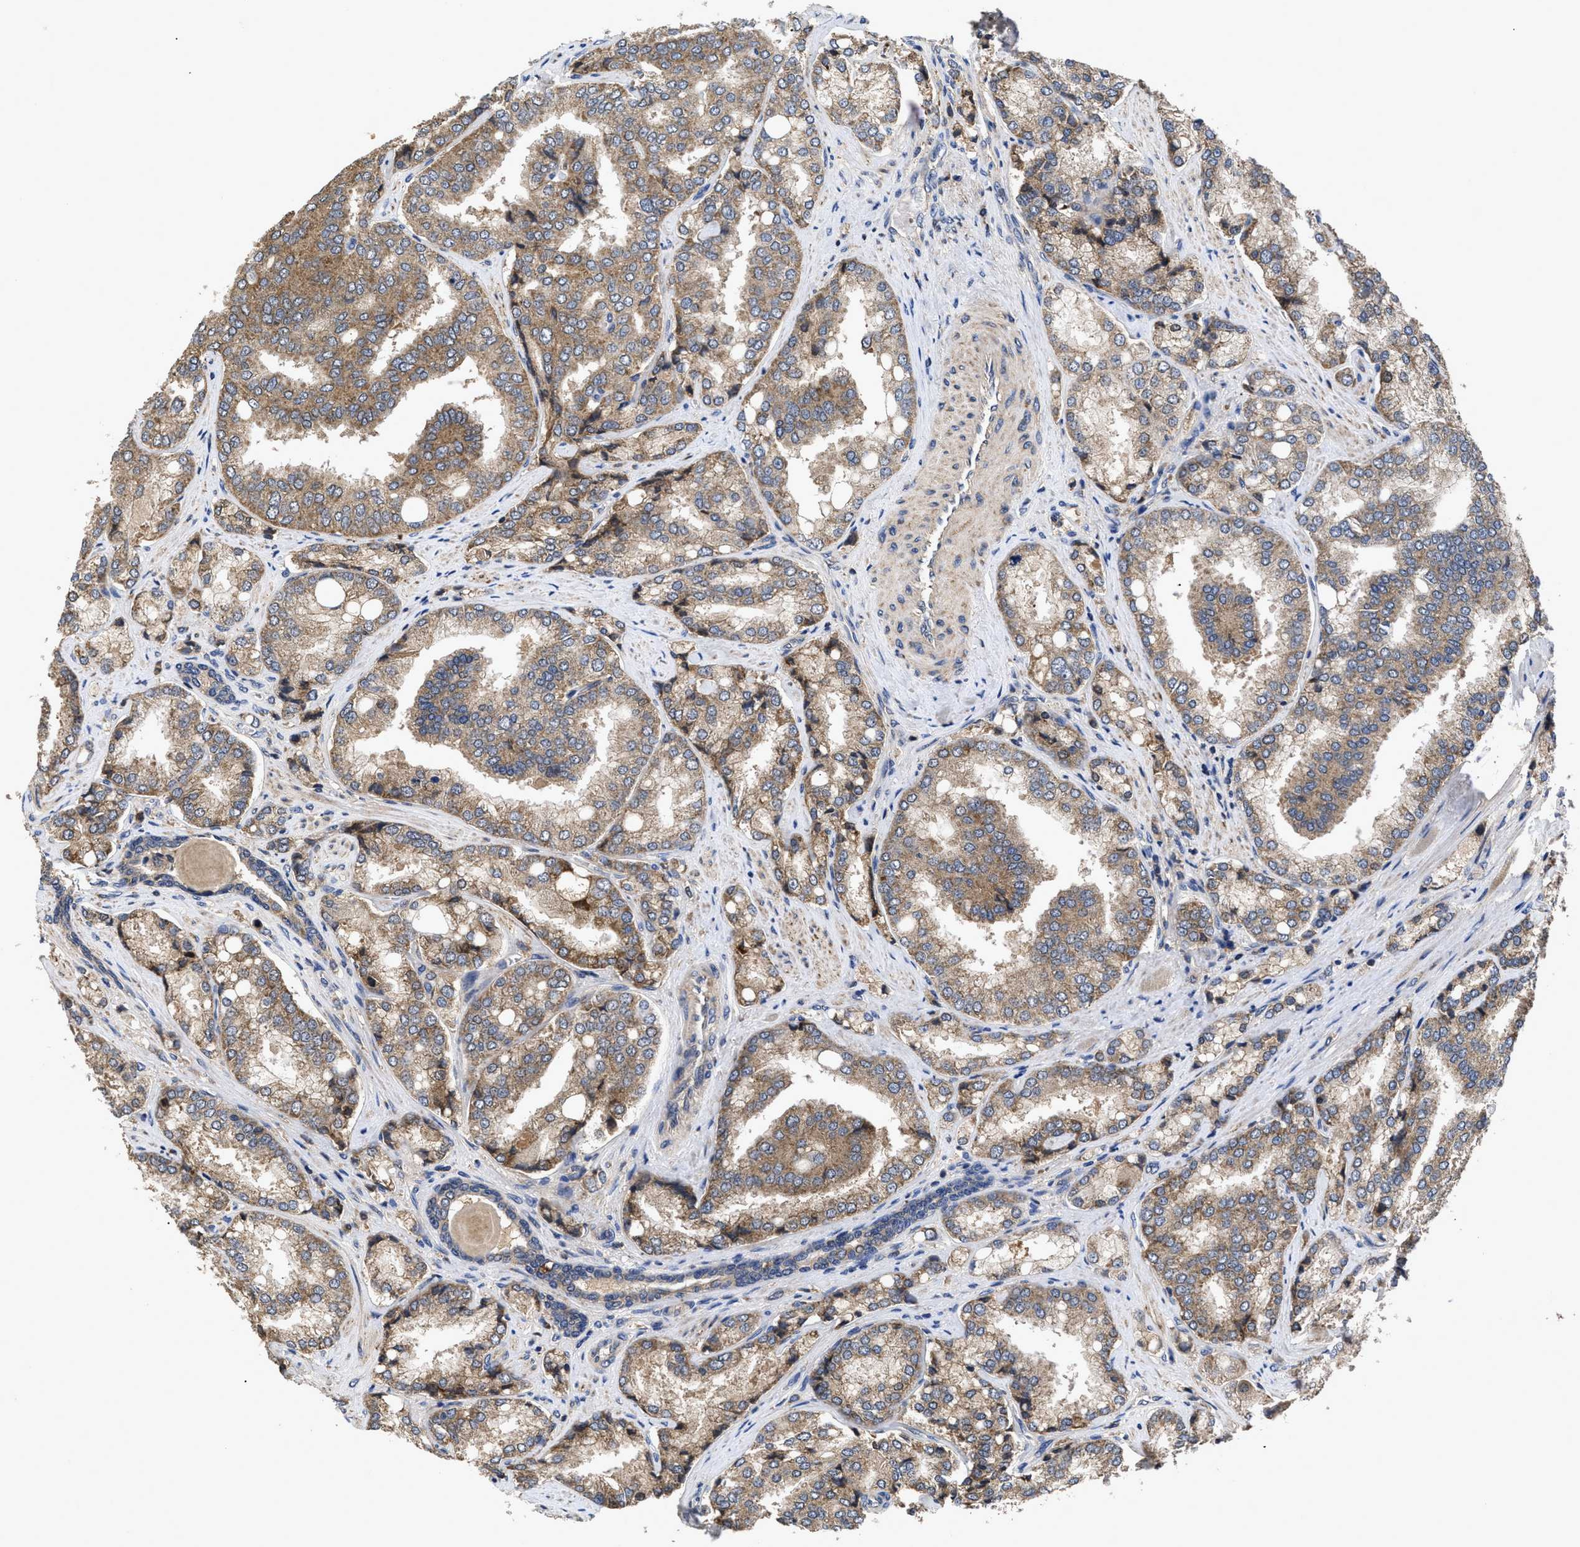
{"staining": {"intensity": "moderate", "quantity": ">75%", "location": "cytoplasmic/membranous"}, "tissue": "prostate cancer", "cell_type": "Tumor cells", "image_type": "cancer", "snomed": [{"axis": "morphology", "description": "Adenocarcinoma, High grade"}, {"axis": "topography", "description": "Prostate"}], "caption": "The photomicrograph demonstrates staining of prostate cancer (adenocarcinoma (high-grade)), revealing moderate cytoplasmic/membranous protein positivity (brown color) within tumor cells.", "gene": "LRRC3", "patient": {"sex": "male", "age": 50}}